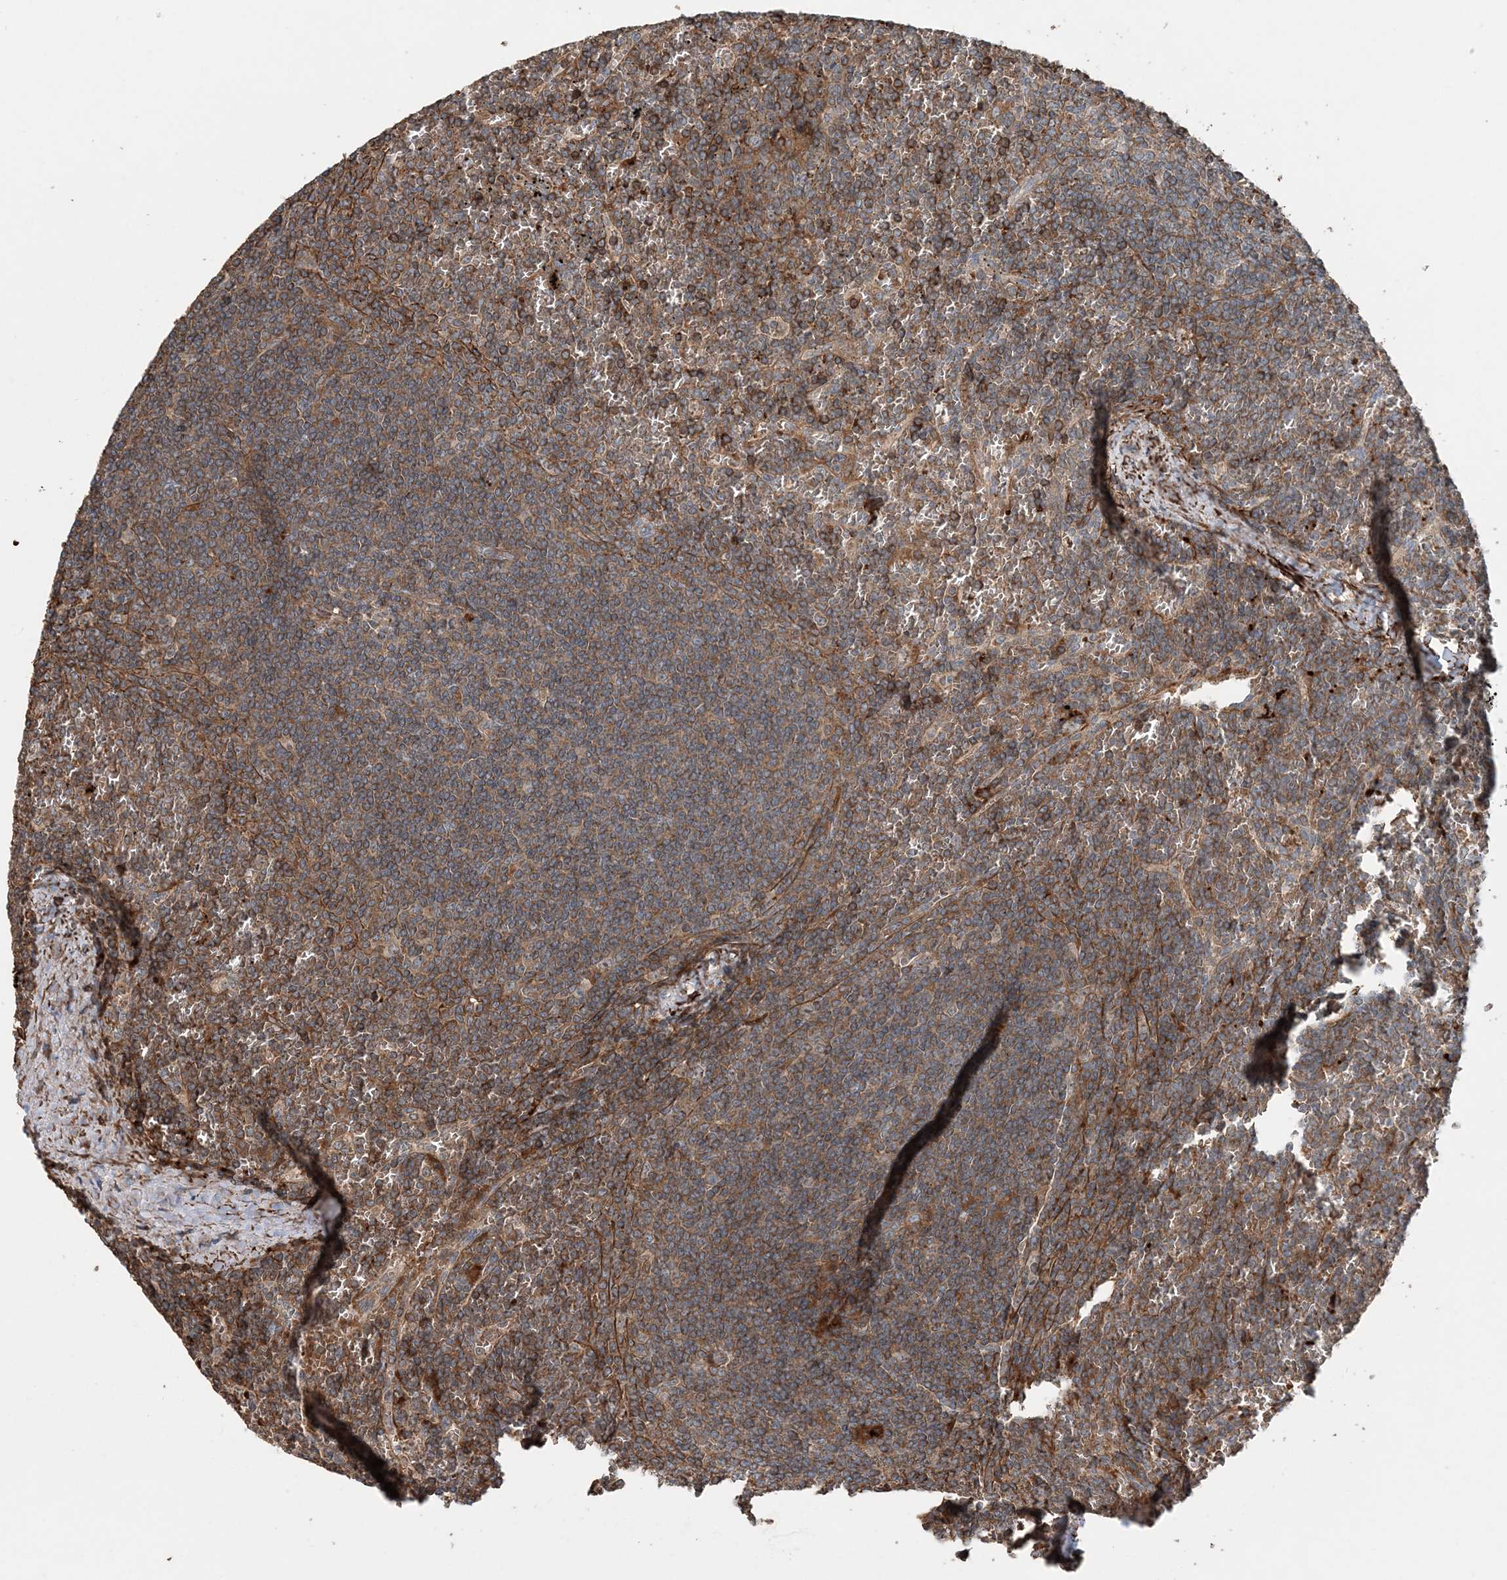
{"staining": {"intensity": "moderate", "quantity": ">75%", "location": "cytoplasmic/membranous"}, "tissue": "lymphoma", "cell_type": "Tumor cells", "image_type": "cancer", "snomed": [{"axis": "morphology", "description": "Malignant lymphoma, non-Hodgkin's type, Low grade"}, {"axis": "topography", "description": "Spleen"}], "caption": "An immunohistochemistry histopathology image of neoplastic tissue is shown. Protein staining in brown highlights moderate cytoplasmic/membranous positivity in lymphoma within tumor cells.", "gene": "TTI1", "patient": {"sex": "female", "age": 19}}